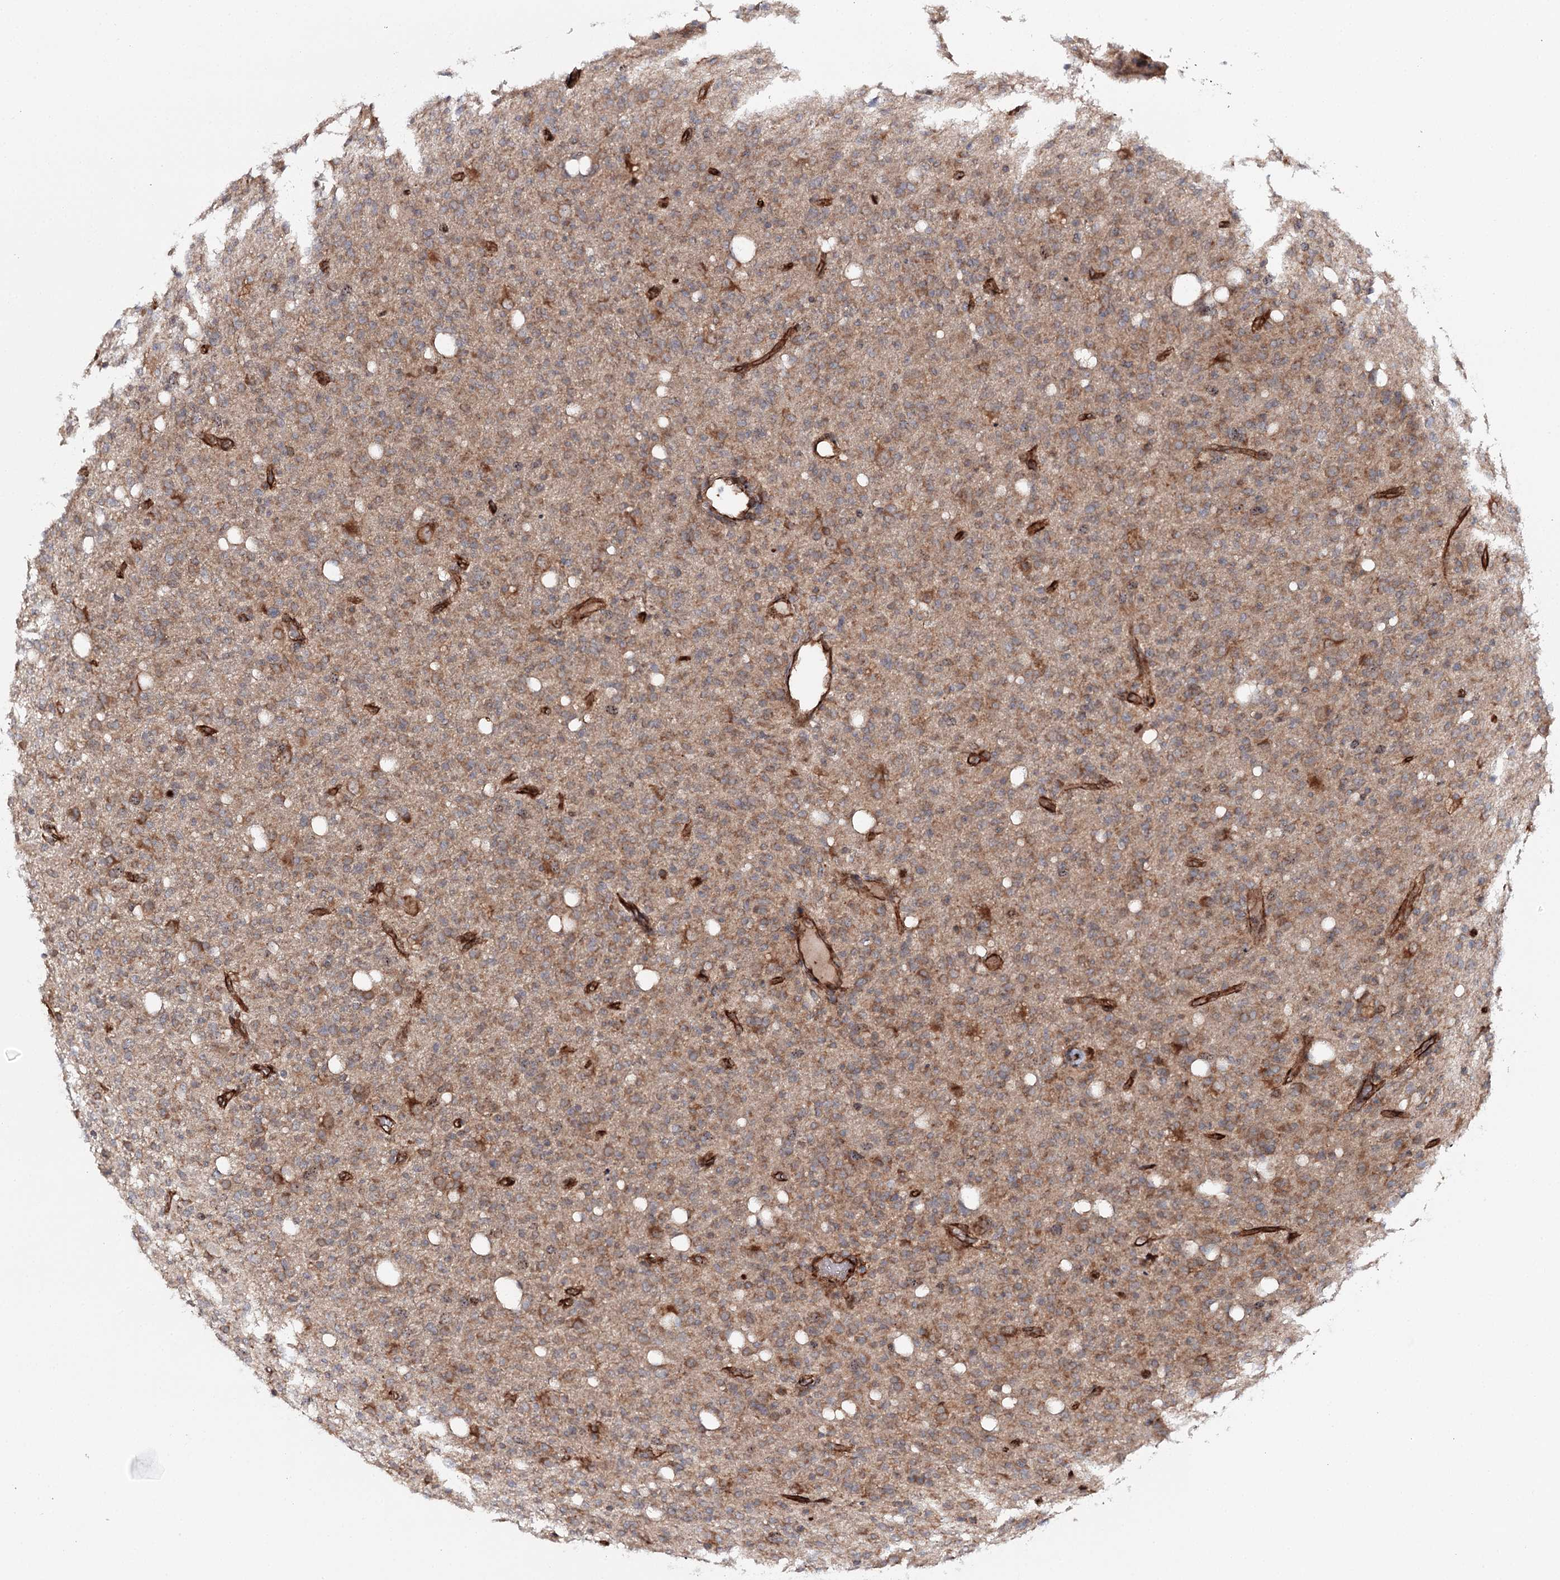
{"staining": {"intensity": "moderate", "quantity": ">75%", "location": "cytoplasmic/membranous"}, "tissue": "glioma", "cell_type": "Tumor cells", "image_type": "cancer", "snomed": [{"axis": "morphology", "description": "Glioma, malignant, High grade"}, {"axis": "topography", "description": "Brain"}], "caption": "Glioma was stained to show a protein in brown. There is medium levels of moderate cytoplasmic/membranous staining in about >75% of tumor cells.", "gene": "MKNK1", "patient": {"sex": "female", "age": 57}}